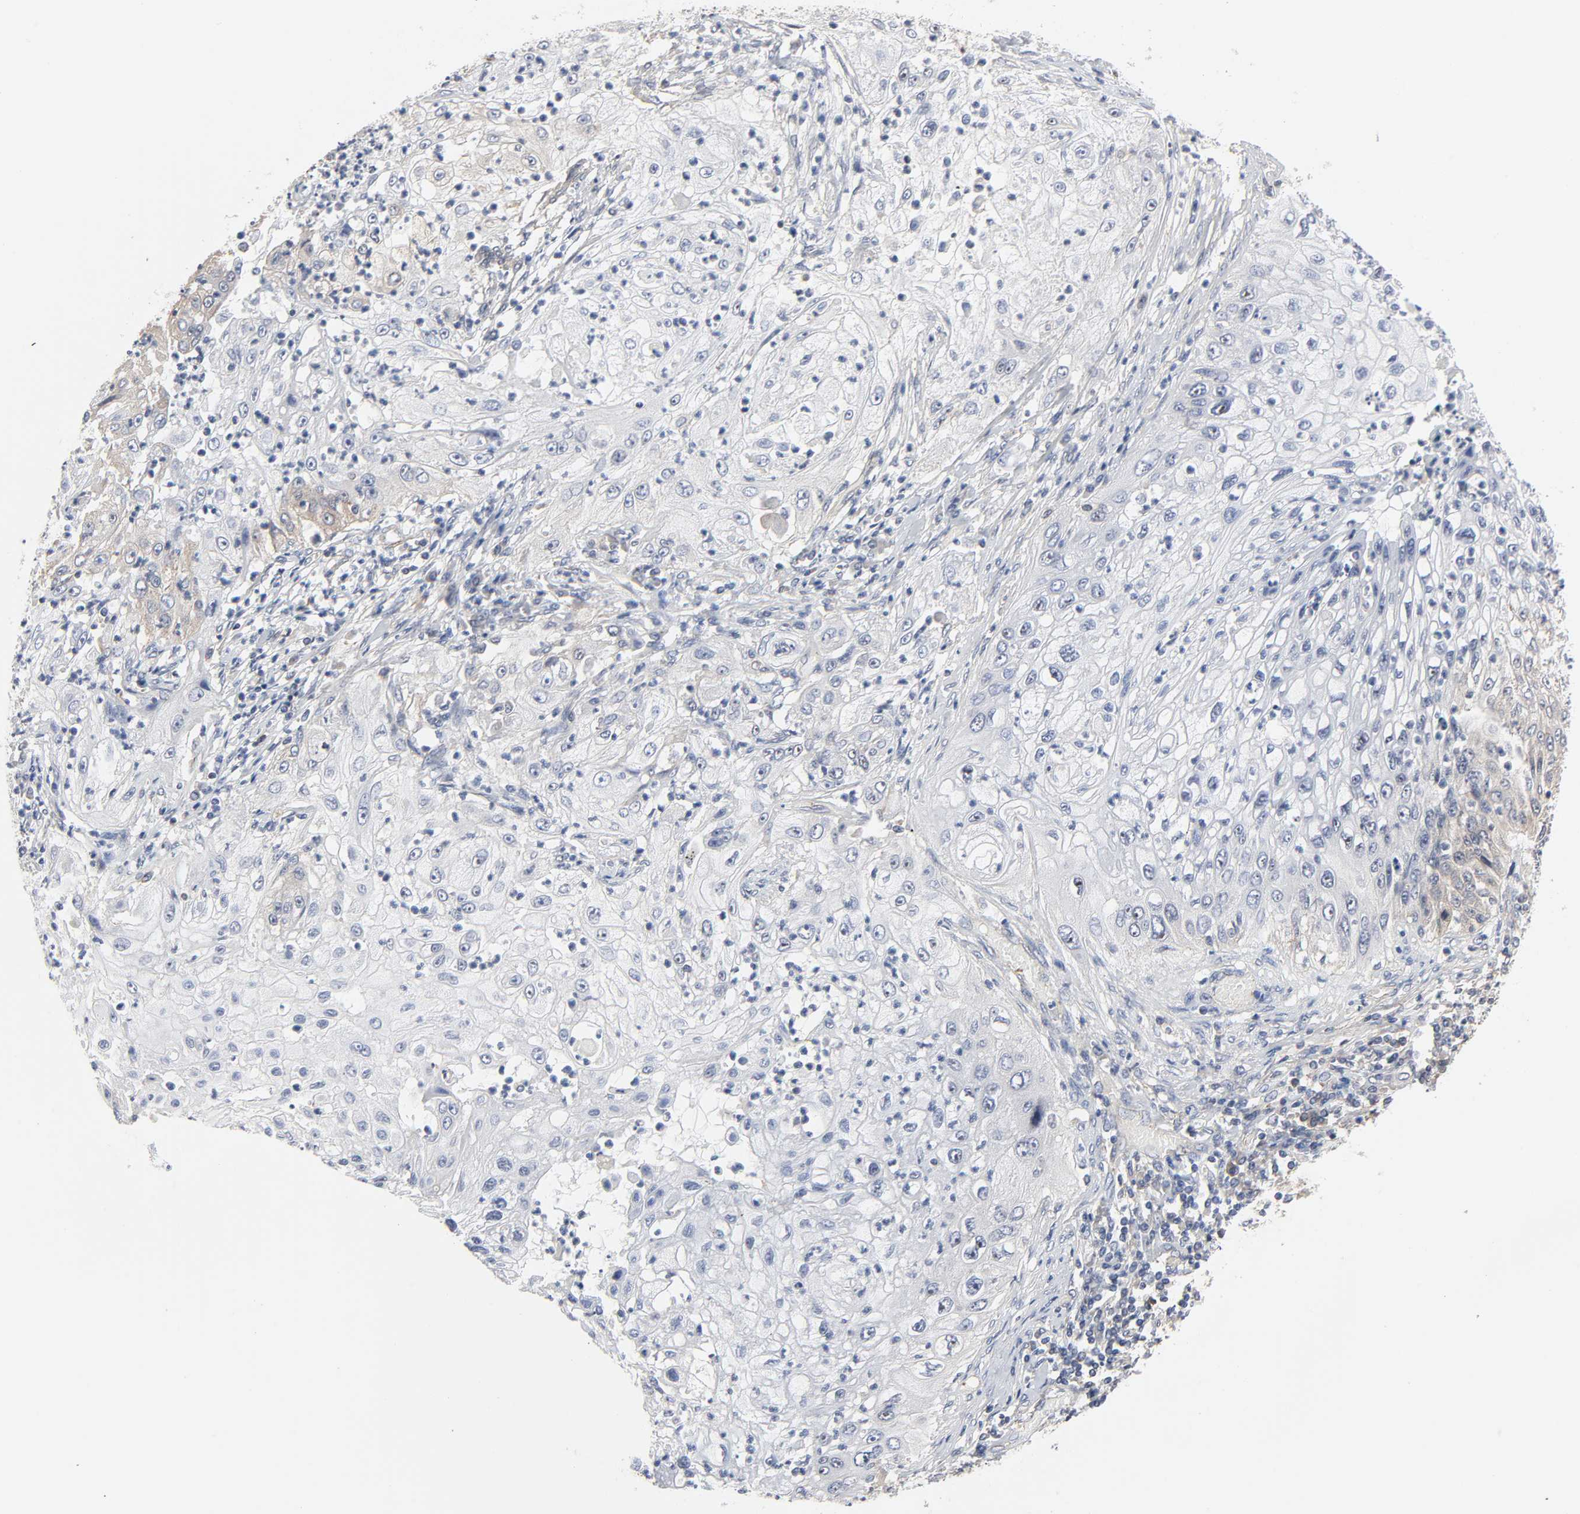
{"staining": {"intensity": "weak", "quantity": "<25%", "location": "cytoplasmic/membranous"}, "tissue": "lung cancer", "cell_type": "Tumor cells", "image_type": "cancer", "snomed": [{"axis": "morphology", "description": "Inflammation, NOS"}, {"axis": "morphology", "description": "Squamous cell carcinoma, NOS"}, {"axis": "topography", "description": "Lymph node"}, {"axis": "topography", "description": "Soft tissue"}, {"axis": "topography", "description": "Lung"}], "caption": "The immunohistochemistry (IHC) histopathology image has no significant expression in tumor cells of lung squamous cell carcinoma tissue. (Brightfield microscopy of DAB immunohistochemistry (IHC) at high magnification).", "gene": "DDX10", "patient": {"sex": "male", "age": 66}}